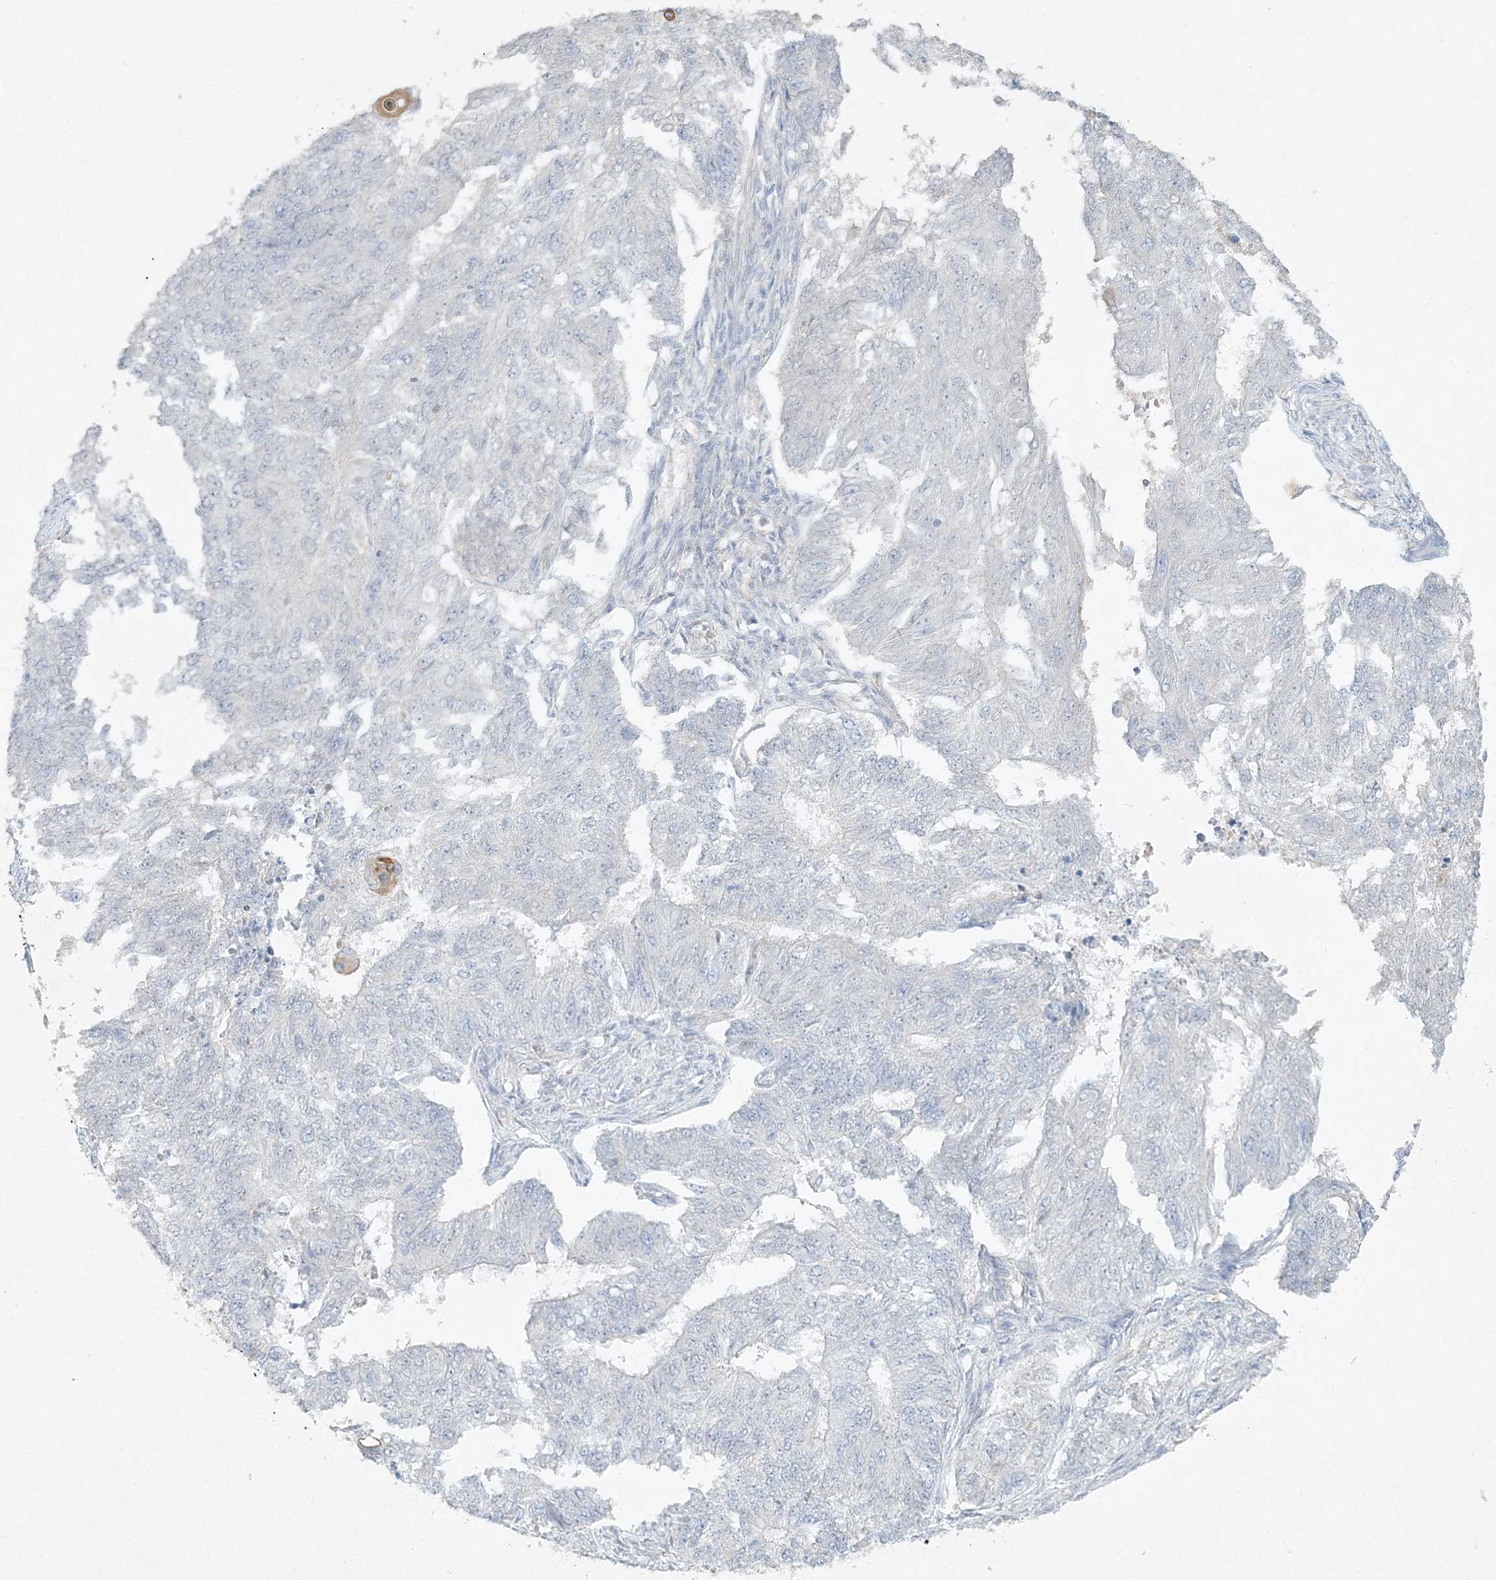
{"staining": {"intensity": "negative", "quantity": "none", "location": "none"}, "tissue": "endometrial cancer", "cell_type": "Tumor cells", "image_type": "cancer", "snomed": [{"axis": "morphology", "description": "Adenocarcinoma, NOS"}, {"axis": "topography", "description": "Endometrium"}], "caption": "There is no significant expression in tumor cells of endometrial cancer (adenocarcinoma).", "gene": "MAT2B", "patient": {"sex": "female", "age": 32}}